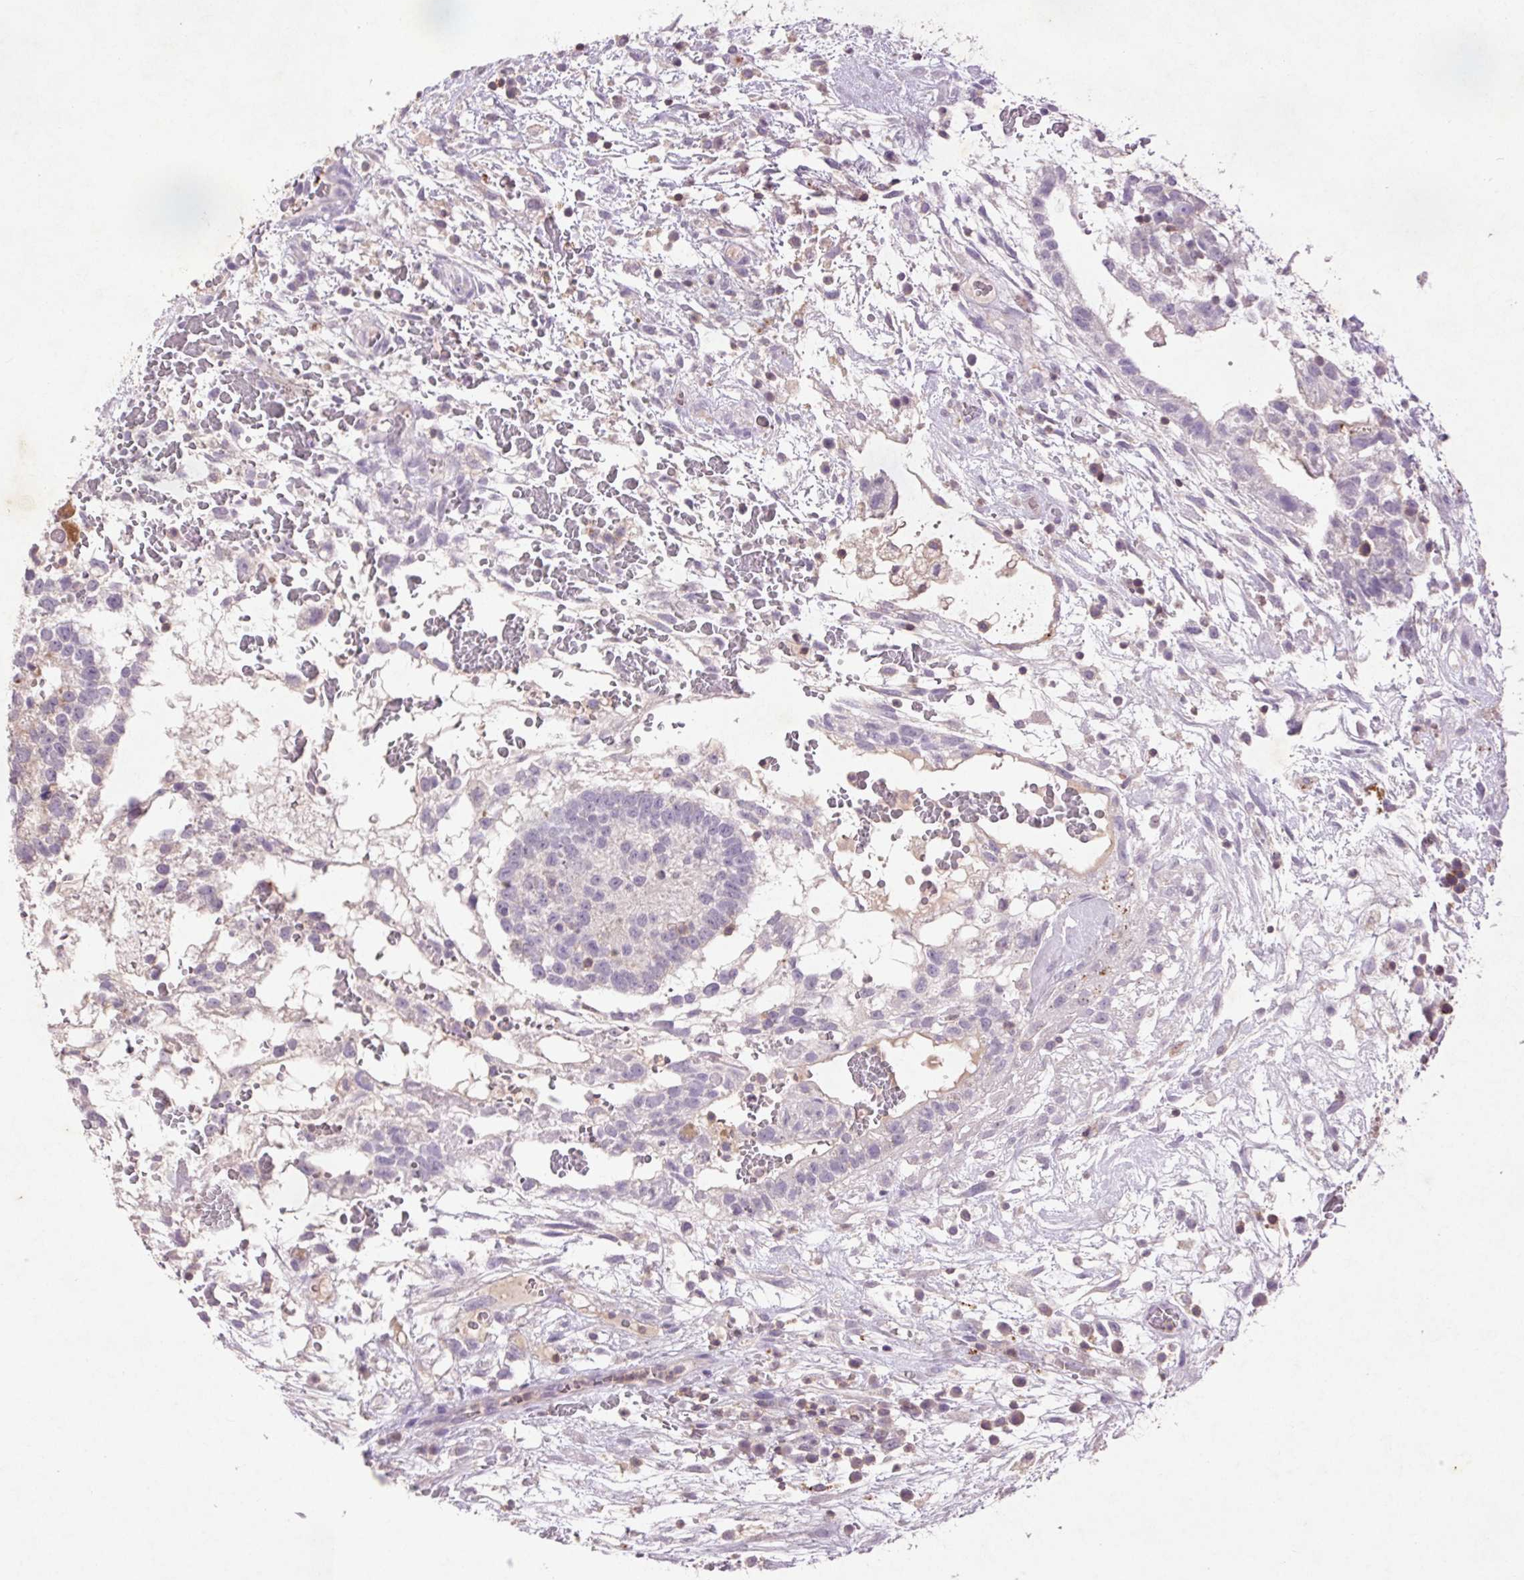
{"staining": {"intensity": "negative", "quantity": "none", "location": "none"}, "tissue": "testis cancer", "cell_type": "Tumor cells", "image_type": "cancer", "snomed": [{"axis": "morphology", "description": "Normal tissue, NOS"}, {"axis": "morphology", "description": "Carcinoma, Embryonal, NOS"}, {"axis": "topography", "description": "Testis"}], "caption": "IHC micrograph of neoplastic tissue: human testis cancer stained with DAB (3,3'-diaminobenzidine) shows no significant protein staining in tumor cells. (DAB immunohistochemistry, high magnification).", "gene": "FNDC7", "patient": {"sex": "male", "age": 32}}